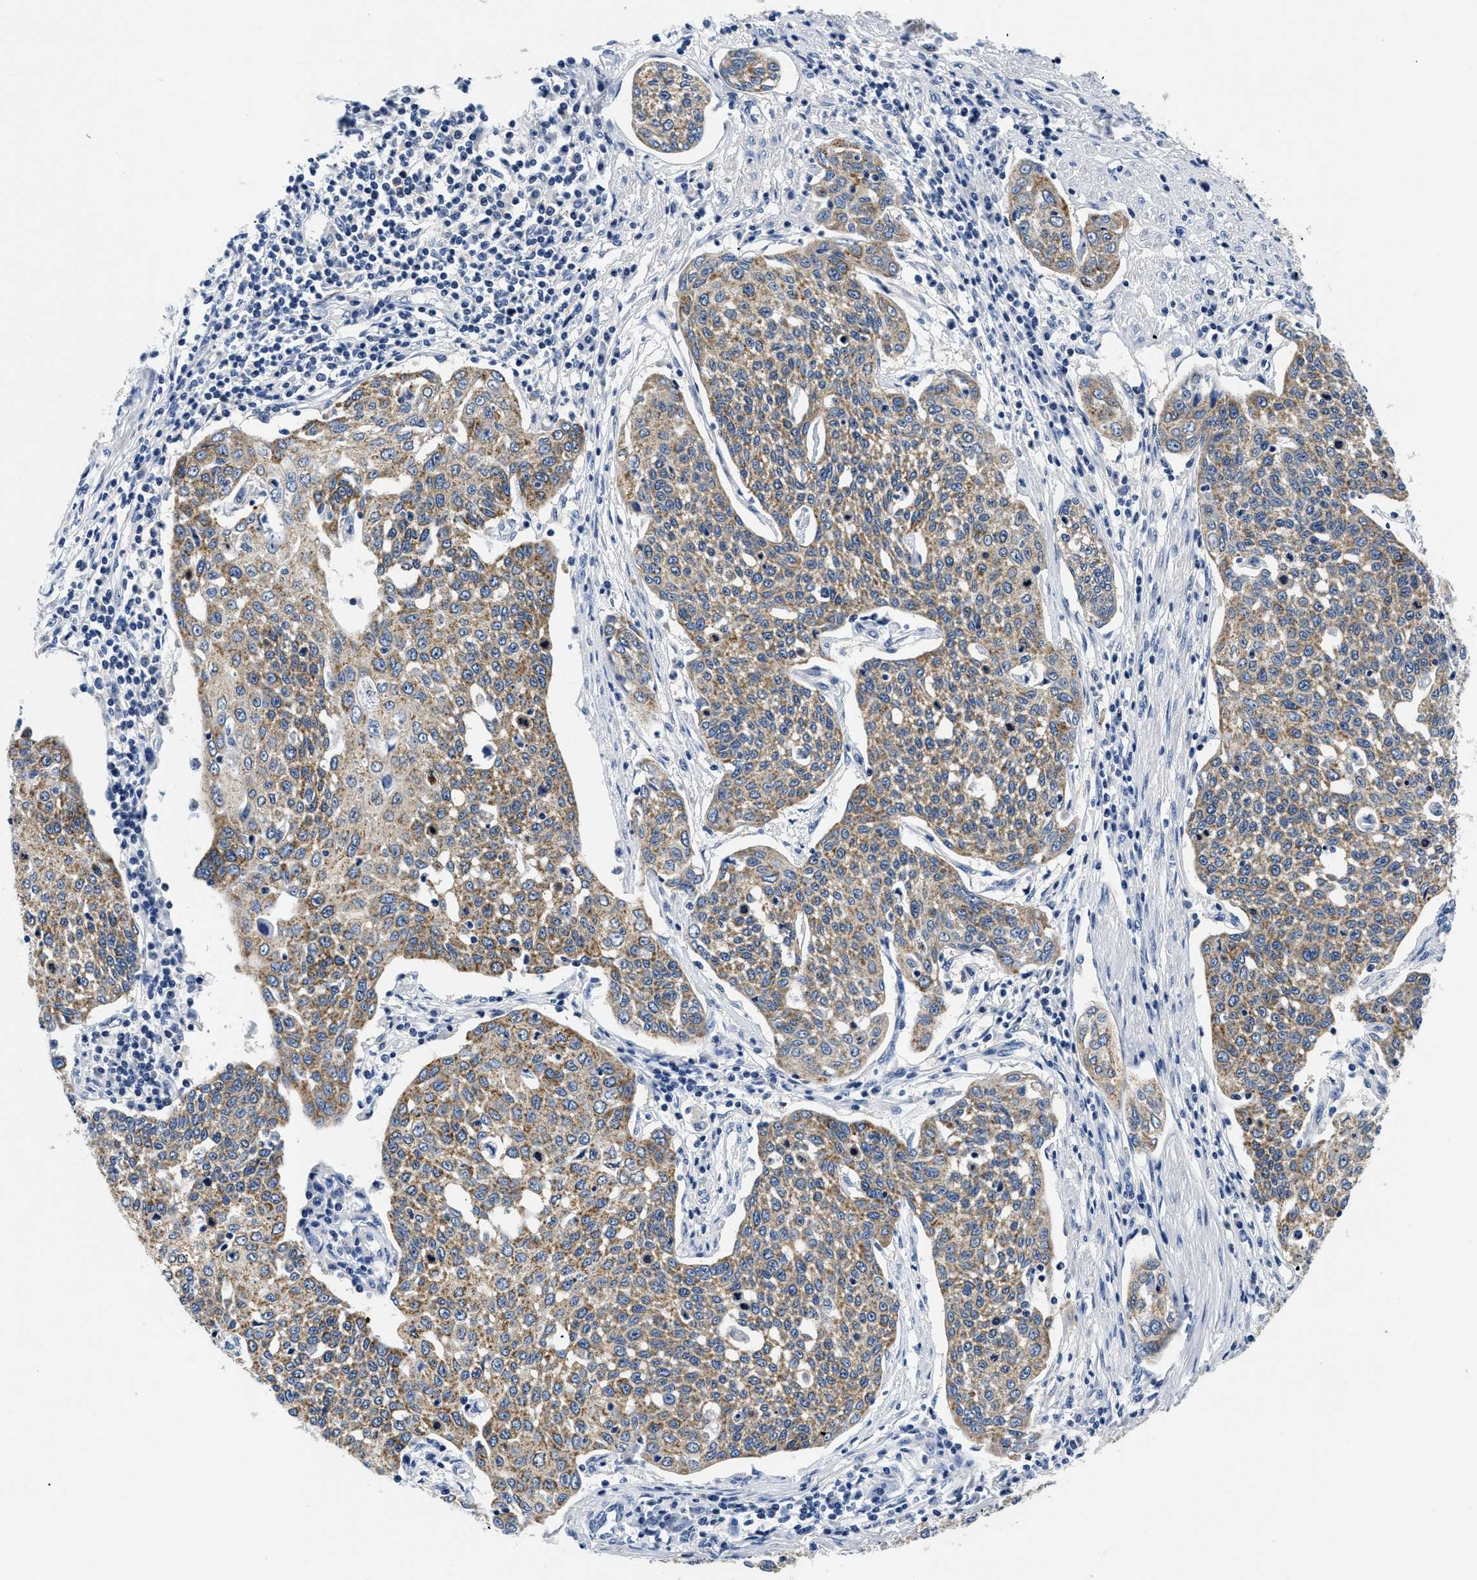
{"staining": {"intensity": "moderate", "quantity": ">75%", "location": "cytoplasmic/membranous"}, "tissue": "cervical cancer", "cell_type": "Tumor cells", "image_type": "cancer", "snomed": [{"axis": "morphology", "description": "Squamous cell carcinoma, NOS"}, {"axis": "topography", "description": "Cervix"}], "caption": "Cervical cancer was stained to show a protein in brown. There is medium levels of moderate cytoplasmic/membranous expression in about >75% of tumor cells. (Stains: DAB (3,3'-diaminobenzidine) in brown, nuclei in blue, Microscopy: brightfield microscopy at high magnification).", "gene": "MEA1", "patient": {"sex": "female", "age": 34}}